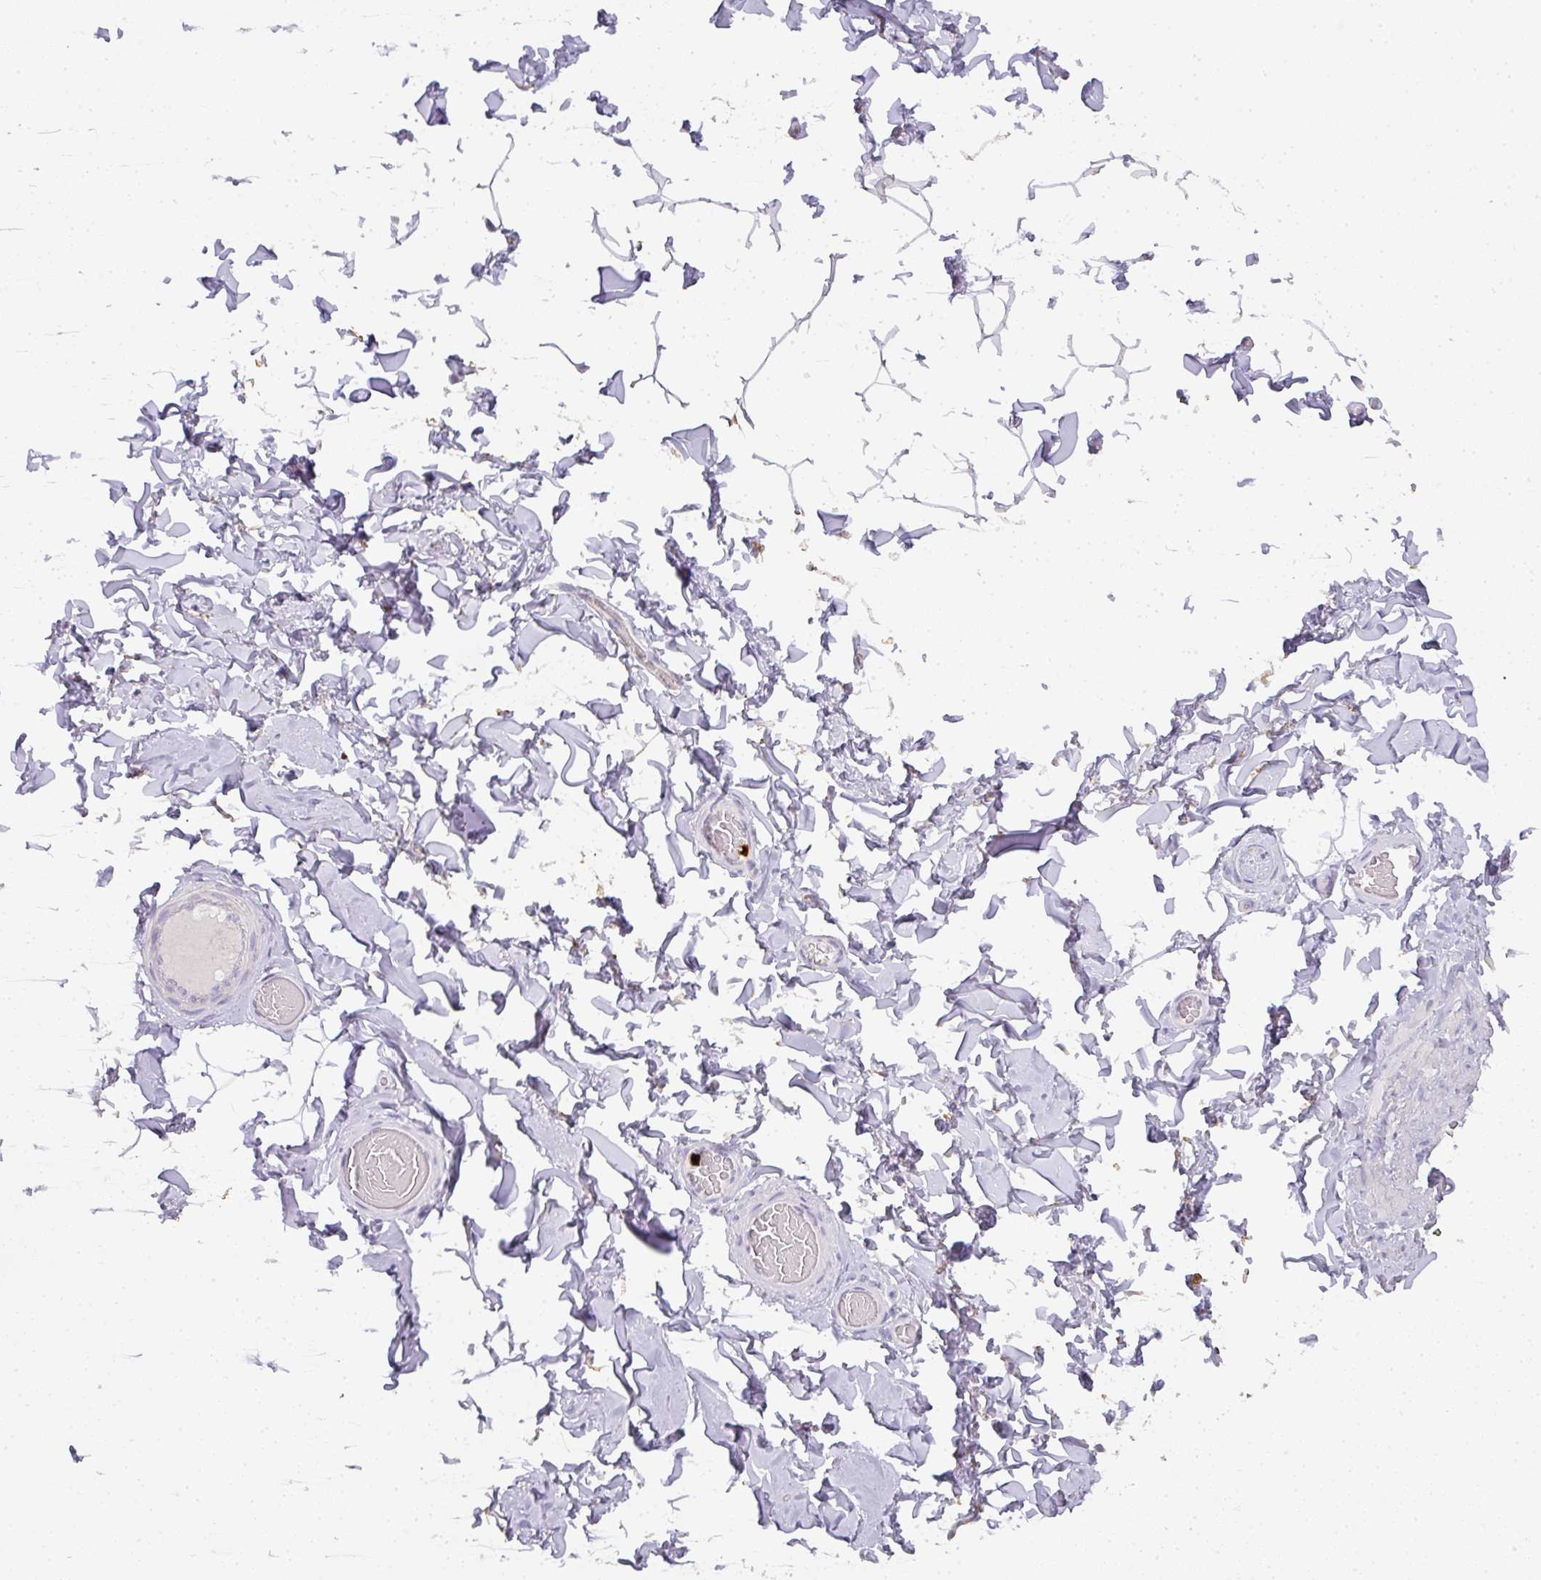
{"staining": {"intensity": "negative", "quantity": "none", "location": "none"}, "tissue": "adipose tissue", "cell_type": "Adipocytes", "image_type": "normal", "snomed": [{"axis": "morphology", "description": "Normal tissue, NOS"}, {"axis": "topography", "description": "Soft tissue"}, {"axis": "topography", "description": "Adipose tissue"}, {"axis": "topography", "description": "Vascular tissue"}, {"axis": "topography", "description": "Peripheral nerve tissue"}], "caption": "Adipocytes show no significant protein expression in benign adipose tissue. (DAB (3,3'-diaminobenzidine) IHC with hematoxylin counter stain).", "gene": "HHEX", "patient": {"sex": "male", "age": 46}}